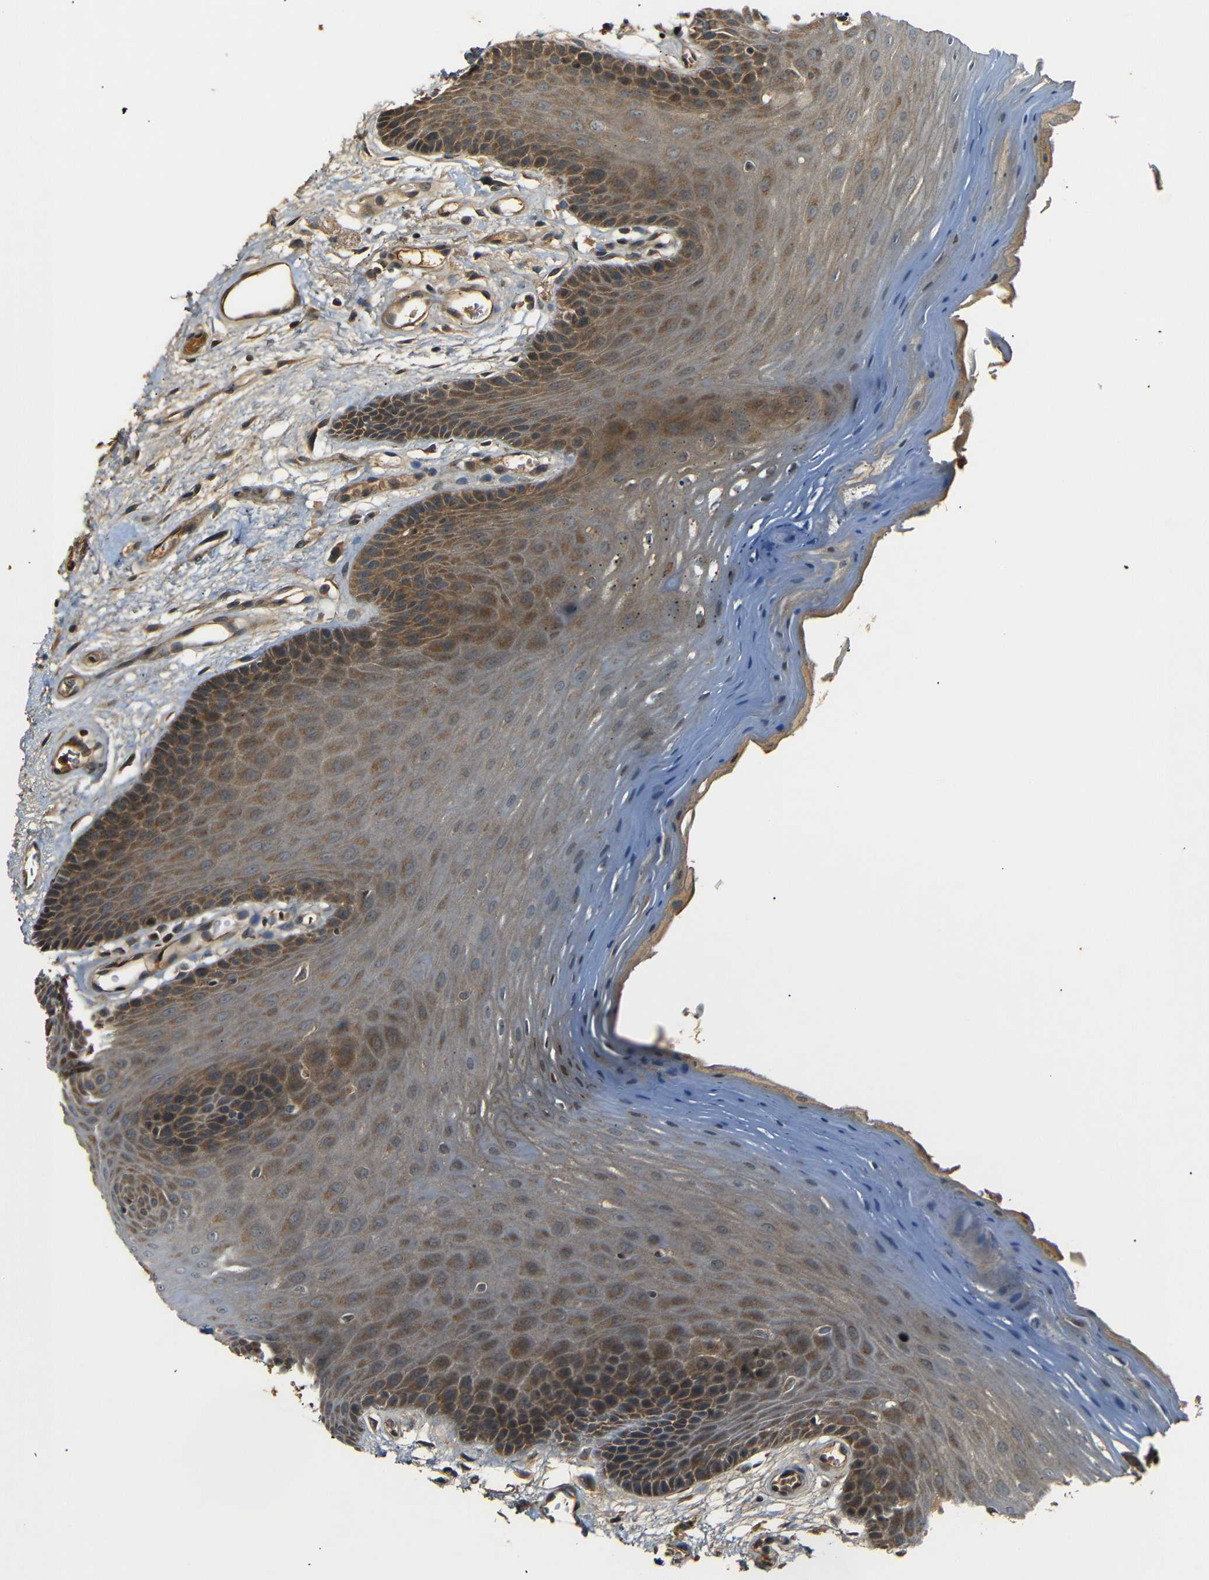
{"staining": {"intensity": "moderate", "quantity": ">75%", "location": "cytoplasmic/membranous"}, "tissue": "oral mucosa", "cell_type": "Squamous epithelial cells", "image_type": "normal", "snomed": [{"axis": "morphology", "description": "Normal tissue, NOS"}, {"axis": "morphology", "description": "Squamous cell carcinoma, NOS"}, {"axis": "topography", "description": "Skeletal muscle"}, {"axis": "topography", "description": "Adipose tissue"}, {"axis": "topography", "description": "Vascular tissue"}, {"axis": "topography", "description": "Oral tissue"}, {"axis": "topography", "description": "Peripheral nerve tissue"}, {"axis": "topography", "description": "Head-Neck"}], "caption": "Immunohistochemistry image of benign oral mucosa stained for a protein (brown), which displays medium levels of moderate cytoplasmic/membranous expression in about >75% of squamous epithelial cells.", "gene": "TANK", "patient": {"sex": "male", "age": 71}}